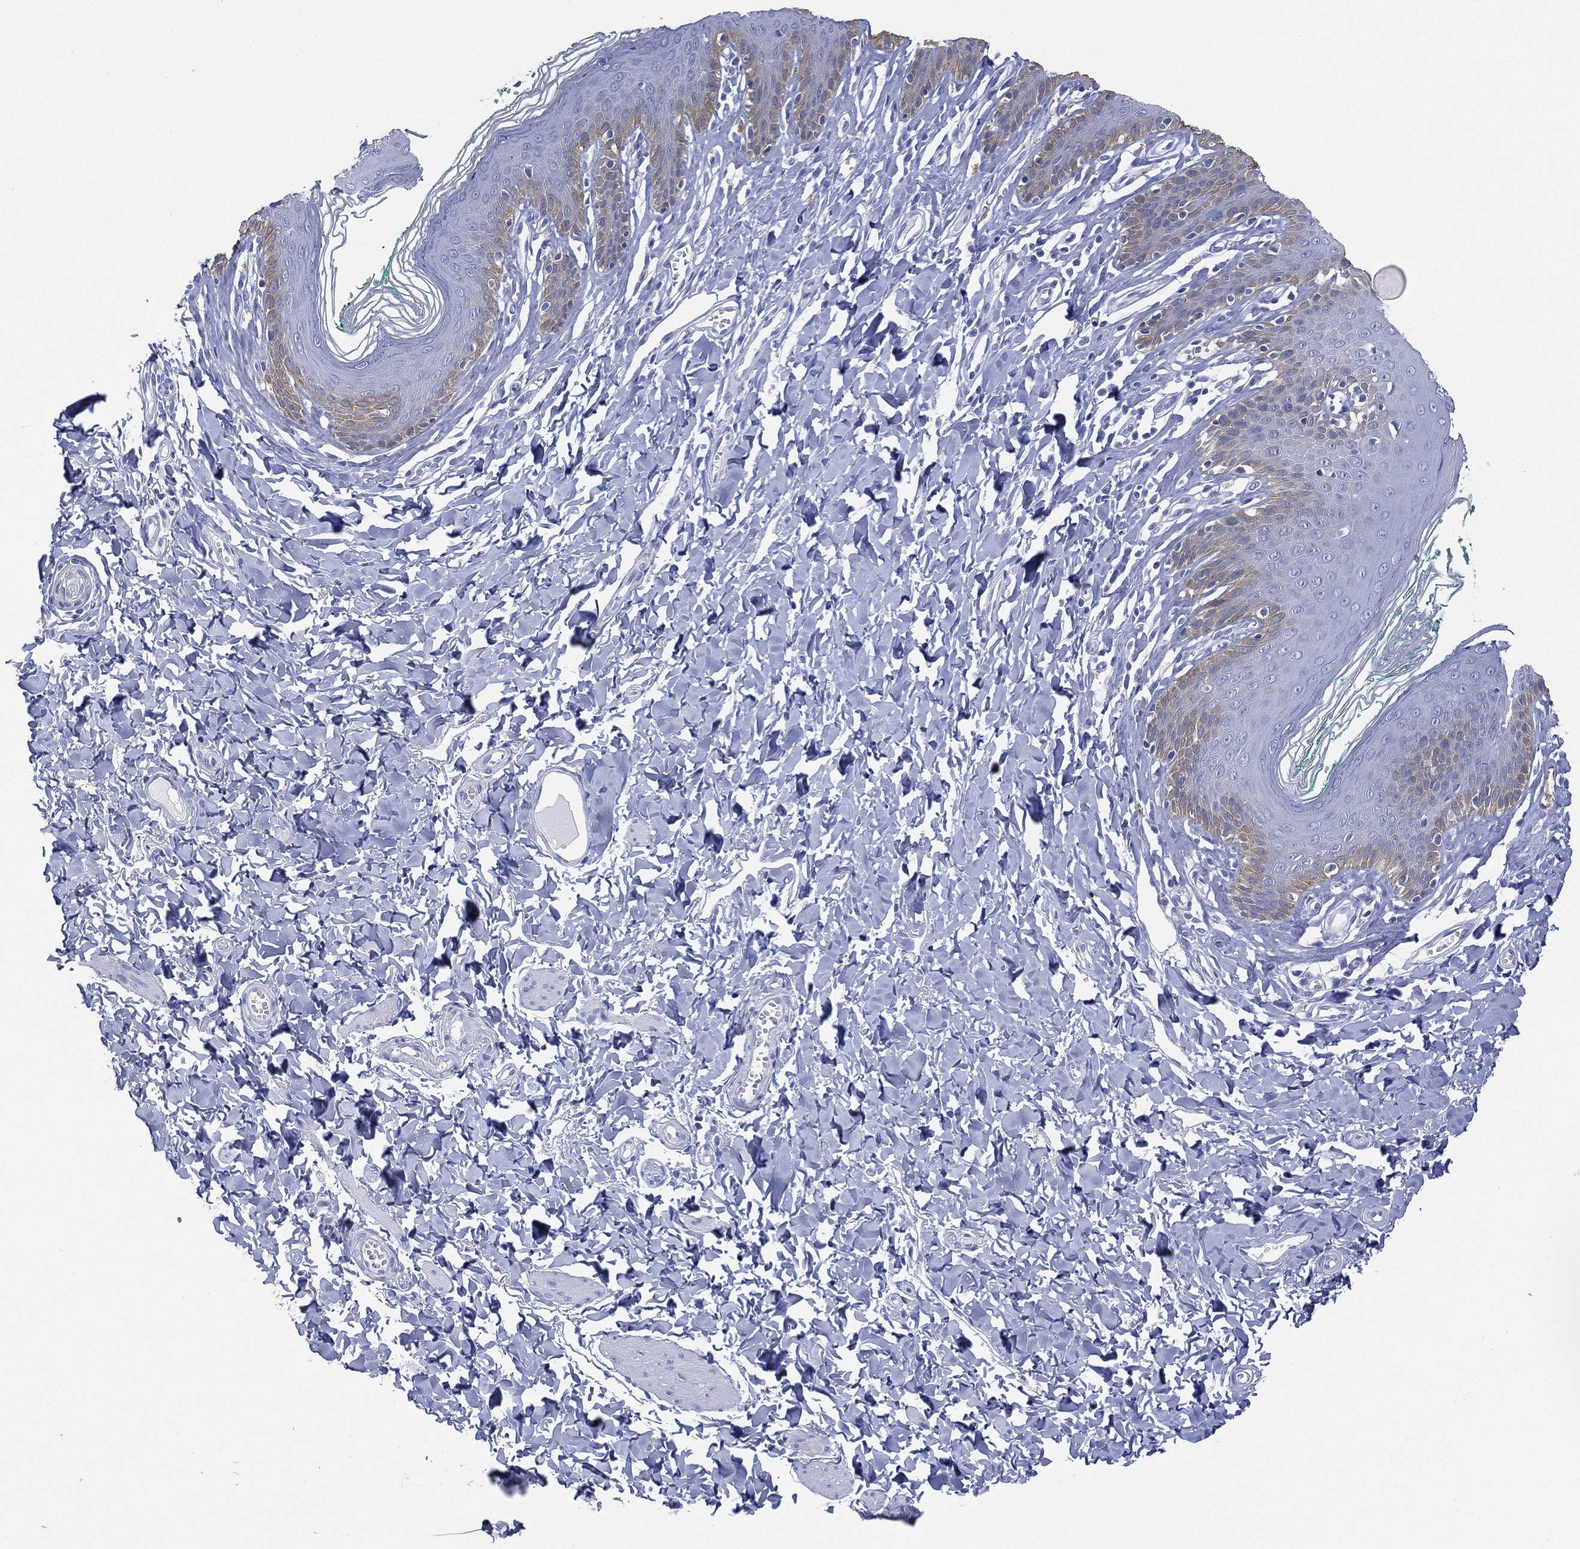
{"staining": {"intensity": "weak", "quantity": "<25%", "location": "cytoplasmic/membranous"}, "tissue": "skin", "cell_type": "Epidermal cells", "image_type": "normal", "snomed": [{"axis": "morphology", "description": "Normal tissue, NOS"}, {"axis": "topography", "description": "Vulva"}], "caption": "Immunohistochemical staining of unremarkable human skin reveals no significant expression in epidermal cells. (DAB immunohistochemistry (IHC) with hematoxylin counter stain).", "gene": "FMO1", "patient": {"sex": "female", "age": 66}}